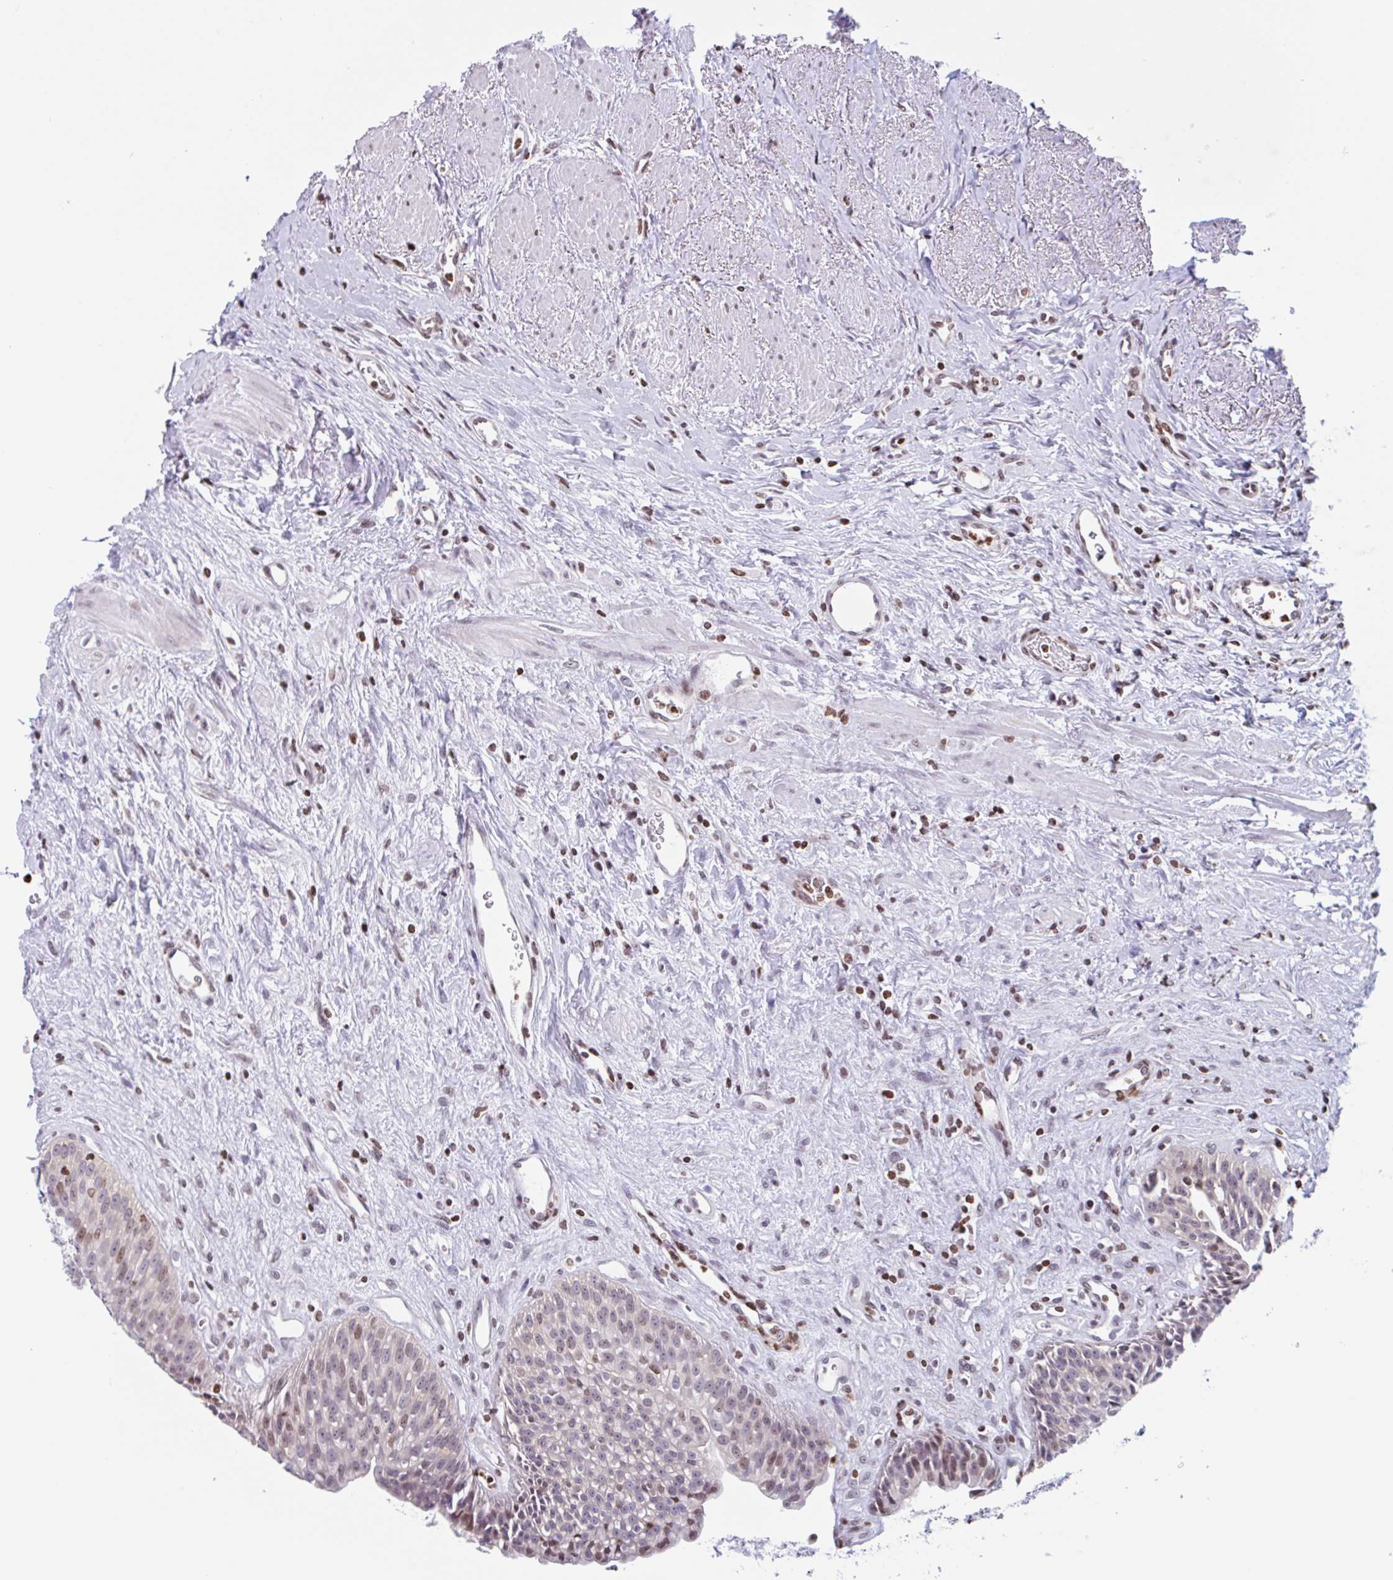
{"staining": {"intensity": "moderate", "quantity": ">75%", "location": "nuclear"}, "tissue": "urinary bladder", "cell_type": "Urothelial cells", "image_type": "normal", "snomed": [{"axis": "morphology", "description": "Normal tissue, NOS"}, {"axis": "topography", "description": "Urinary bladder"}], "caption": "A high-resolution micrograph shows immunohistochemistry (IHC) staining of benign urinary bladder, which exhibits moderate nuclear expression in about >75% of urothelial cells.", "gene": "NOL6", "patient": {"sex": "female", "age": 56}}